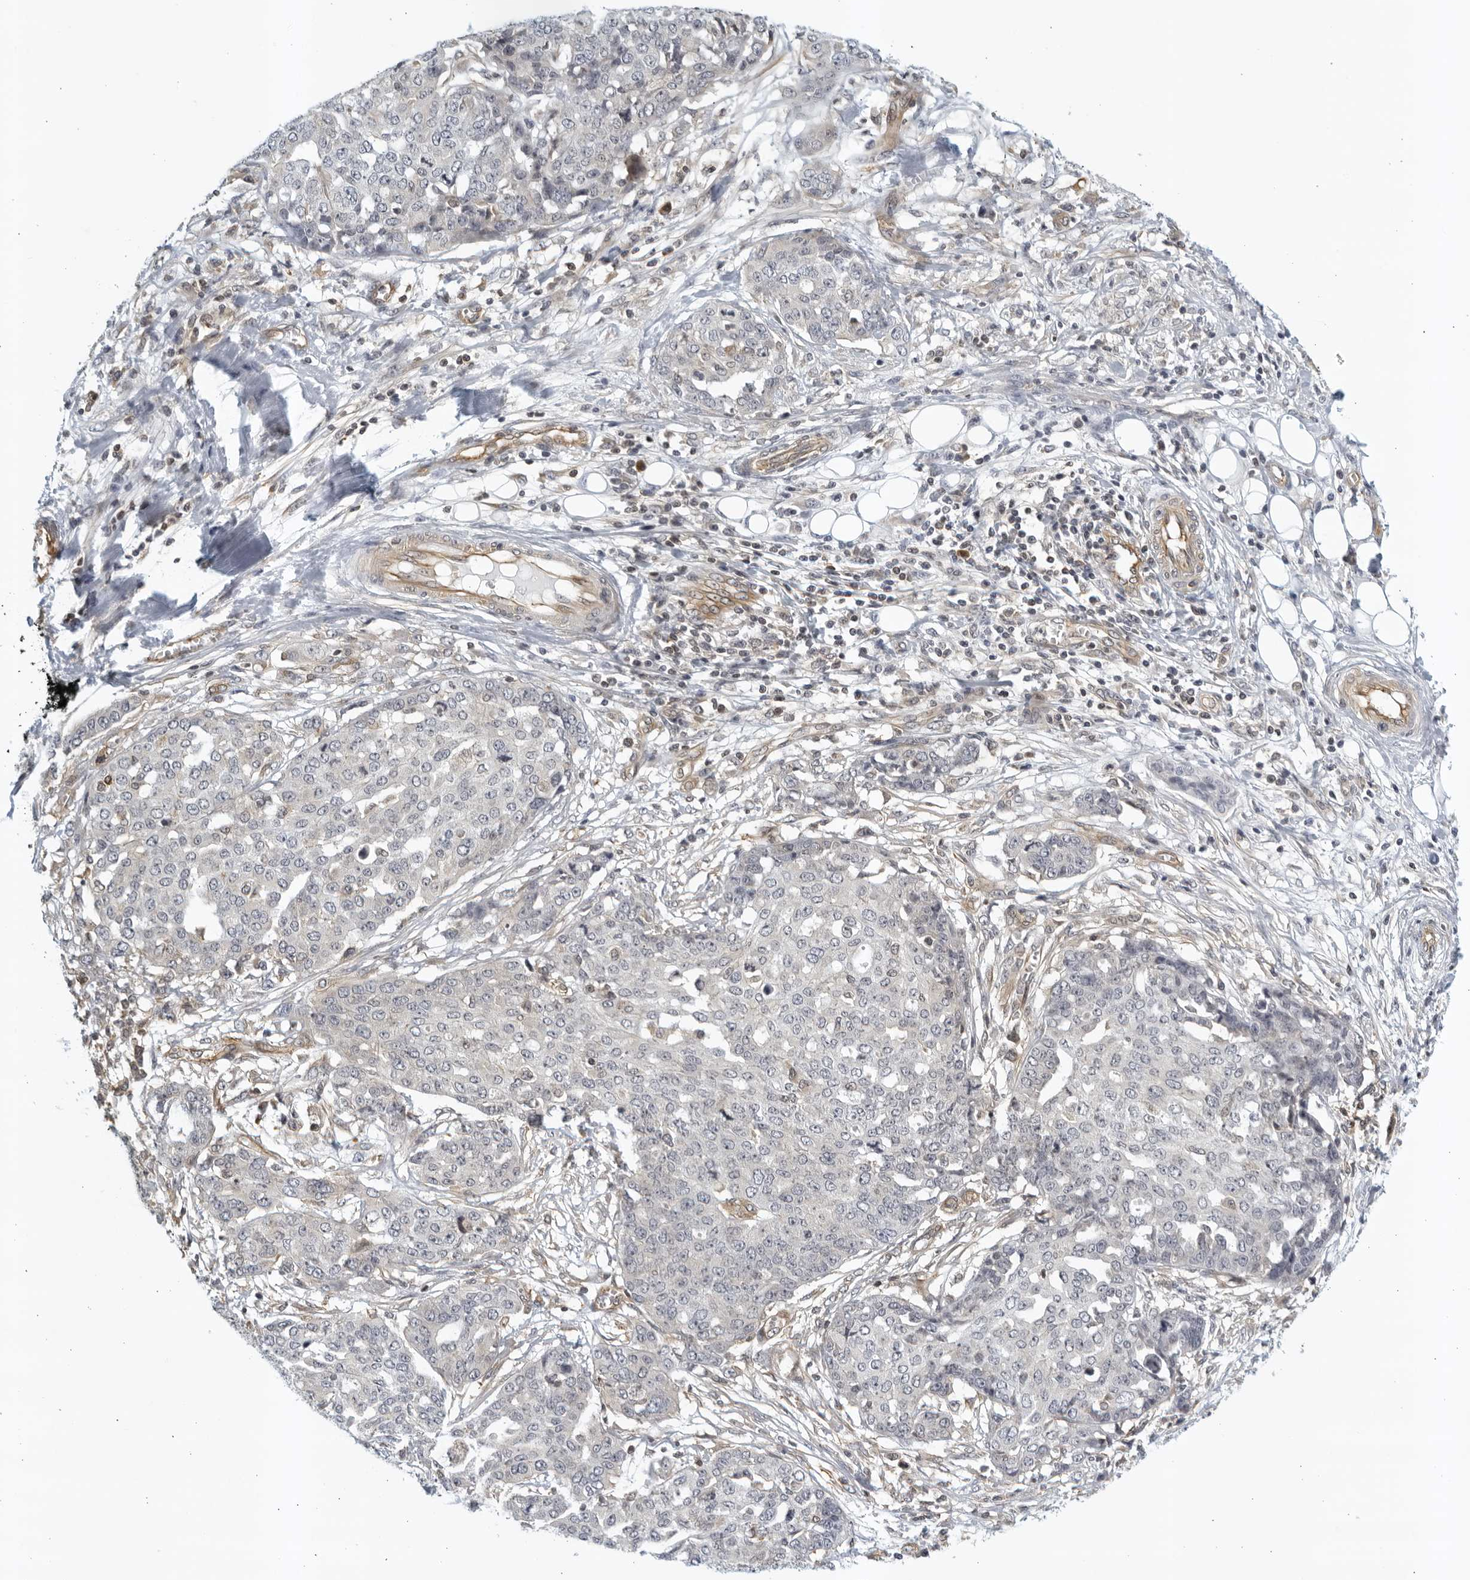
{"staining": {"intensity": "negative", "quantity": "none", "location": "none"}, "tissue": "ovarian cancer", "cell_type": "Tumor cells", "image_type": "cancer", "snomed": [{"axis": "morphology", "description": "Cystadenocarcinoma, serous, NOS"}, {"axis": "topography", "description": "Soft tissue"}, {"axis": "topography", "description": "Ovary"}], "caption": "An image of human ovarian serous cystadenocarcinoma is negative for staining in tumor cells.", "gene": "SERTAD4", "patient": {"sex": "female", "age": 57}}